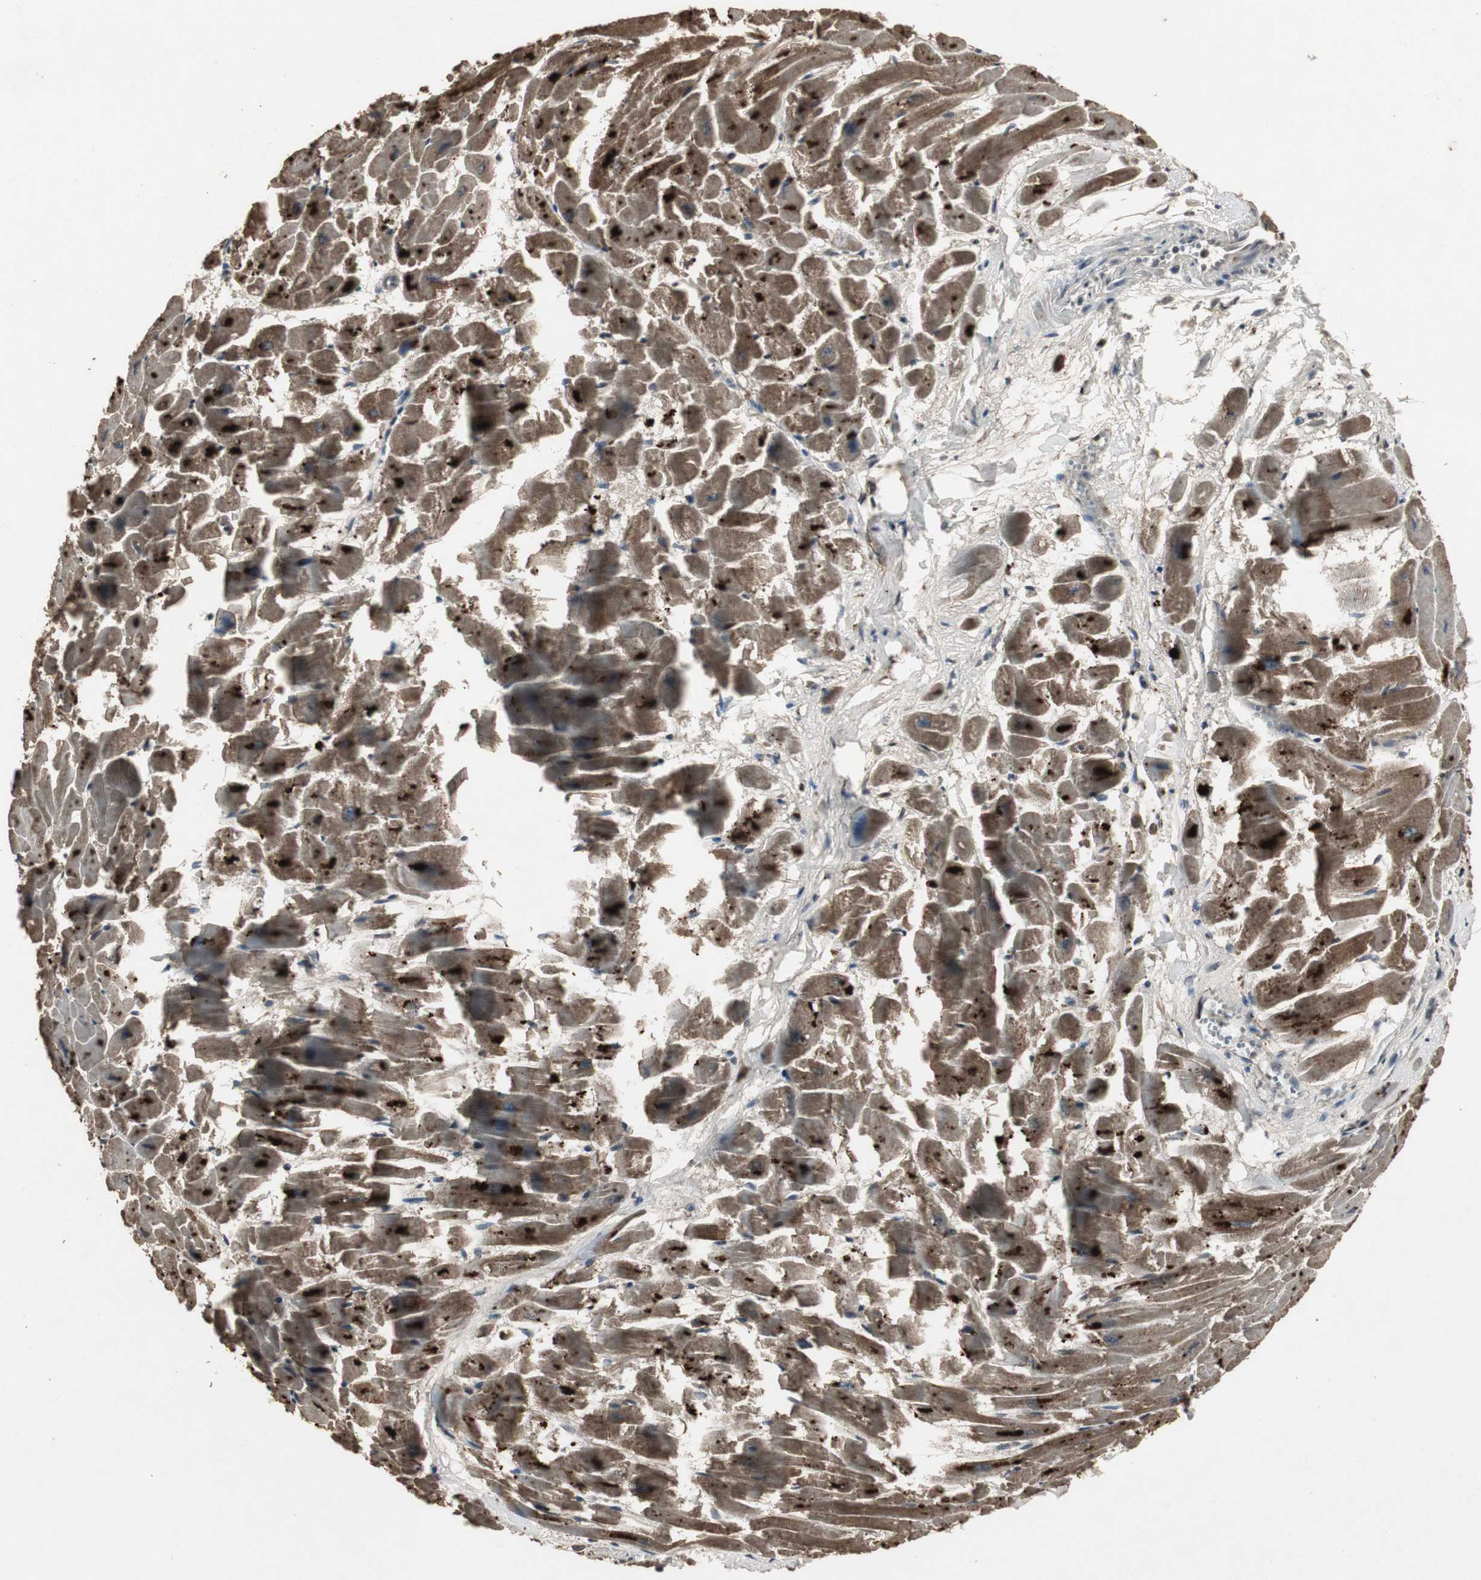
{"staining": {"intensity": "strong", "quantity": ">75%", "location": "cytoplasmic/membranous,nuclear"}, "tissue": "heart muscle", "cell_type": "Cardiomyocytes", "image_type": "normal", "snomed": [{"axis": "morphology", "description": "Normal tissue, NOS"}, {"axis": "topography", "description": "Heart"}], "caption": "Approximately >75% of cardiomyocytes in unremarkable heart muscle demonstrate strong cytoplasmic/membranous,nuclear protein positivity as visualized by brown immunohistochemical staining.", "gene": "EMX1", "patient": {"sex": "female", "age": 19}}